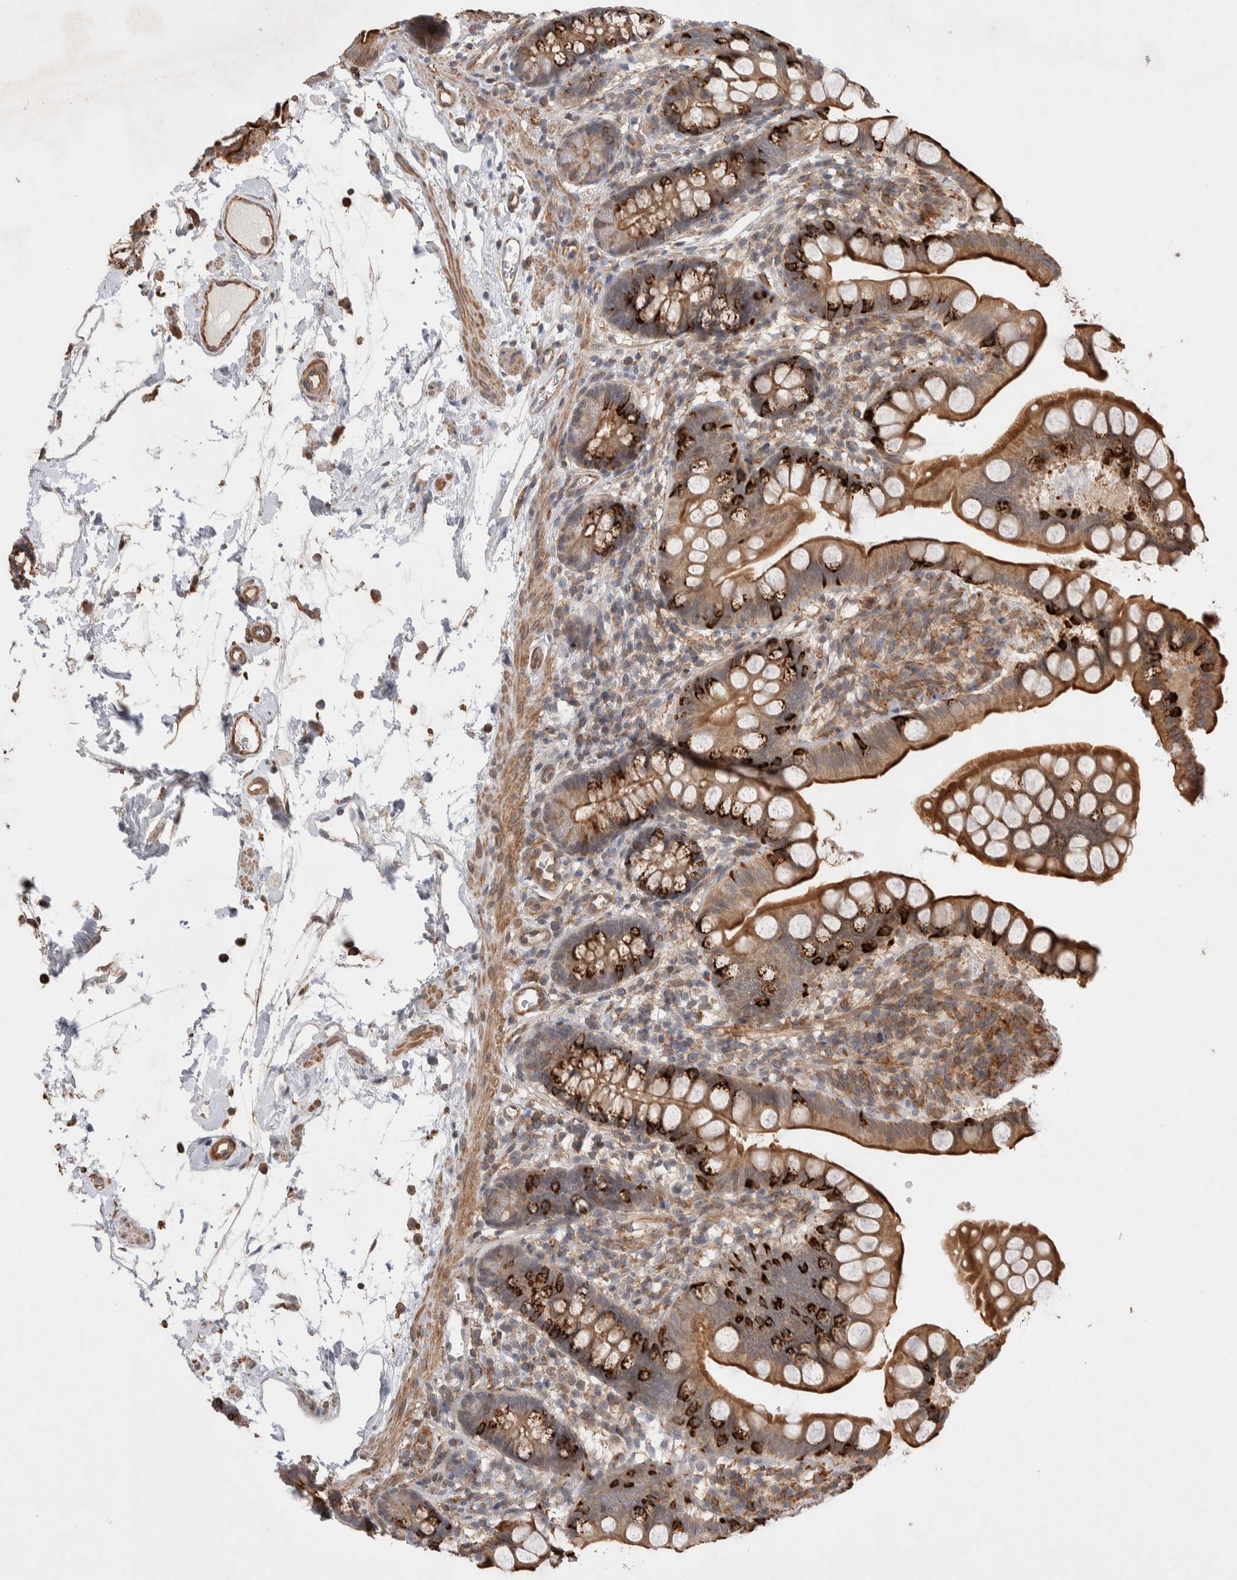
{"staining": {"intensity": "strong", "quantity": ">75%", "location": "cytoplasmic/membranous"}, "tissue": "small intestine", "cell_type": "Glandular cells", "image_type": "normal", "snomed": [{"axis": "morphology", "description": "Normal tissue, NOS"}, {"axis": "topography", "description": "Small intestine"}], "caption": "Protein expression analysis of unremarkable small intestine exhibits strong cytoplasmic/membranous staining in about >75% of glandular cells.", "gene": "ZNF704", "patient": {"sex": "female", "age": 84}}